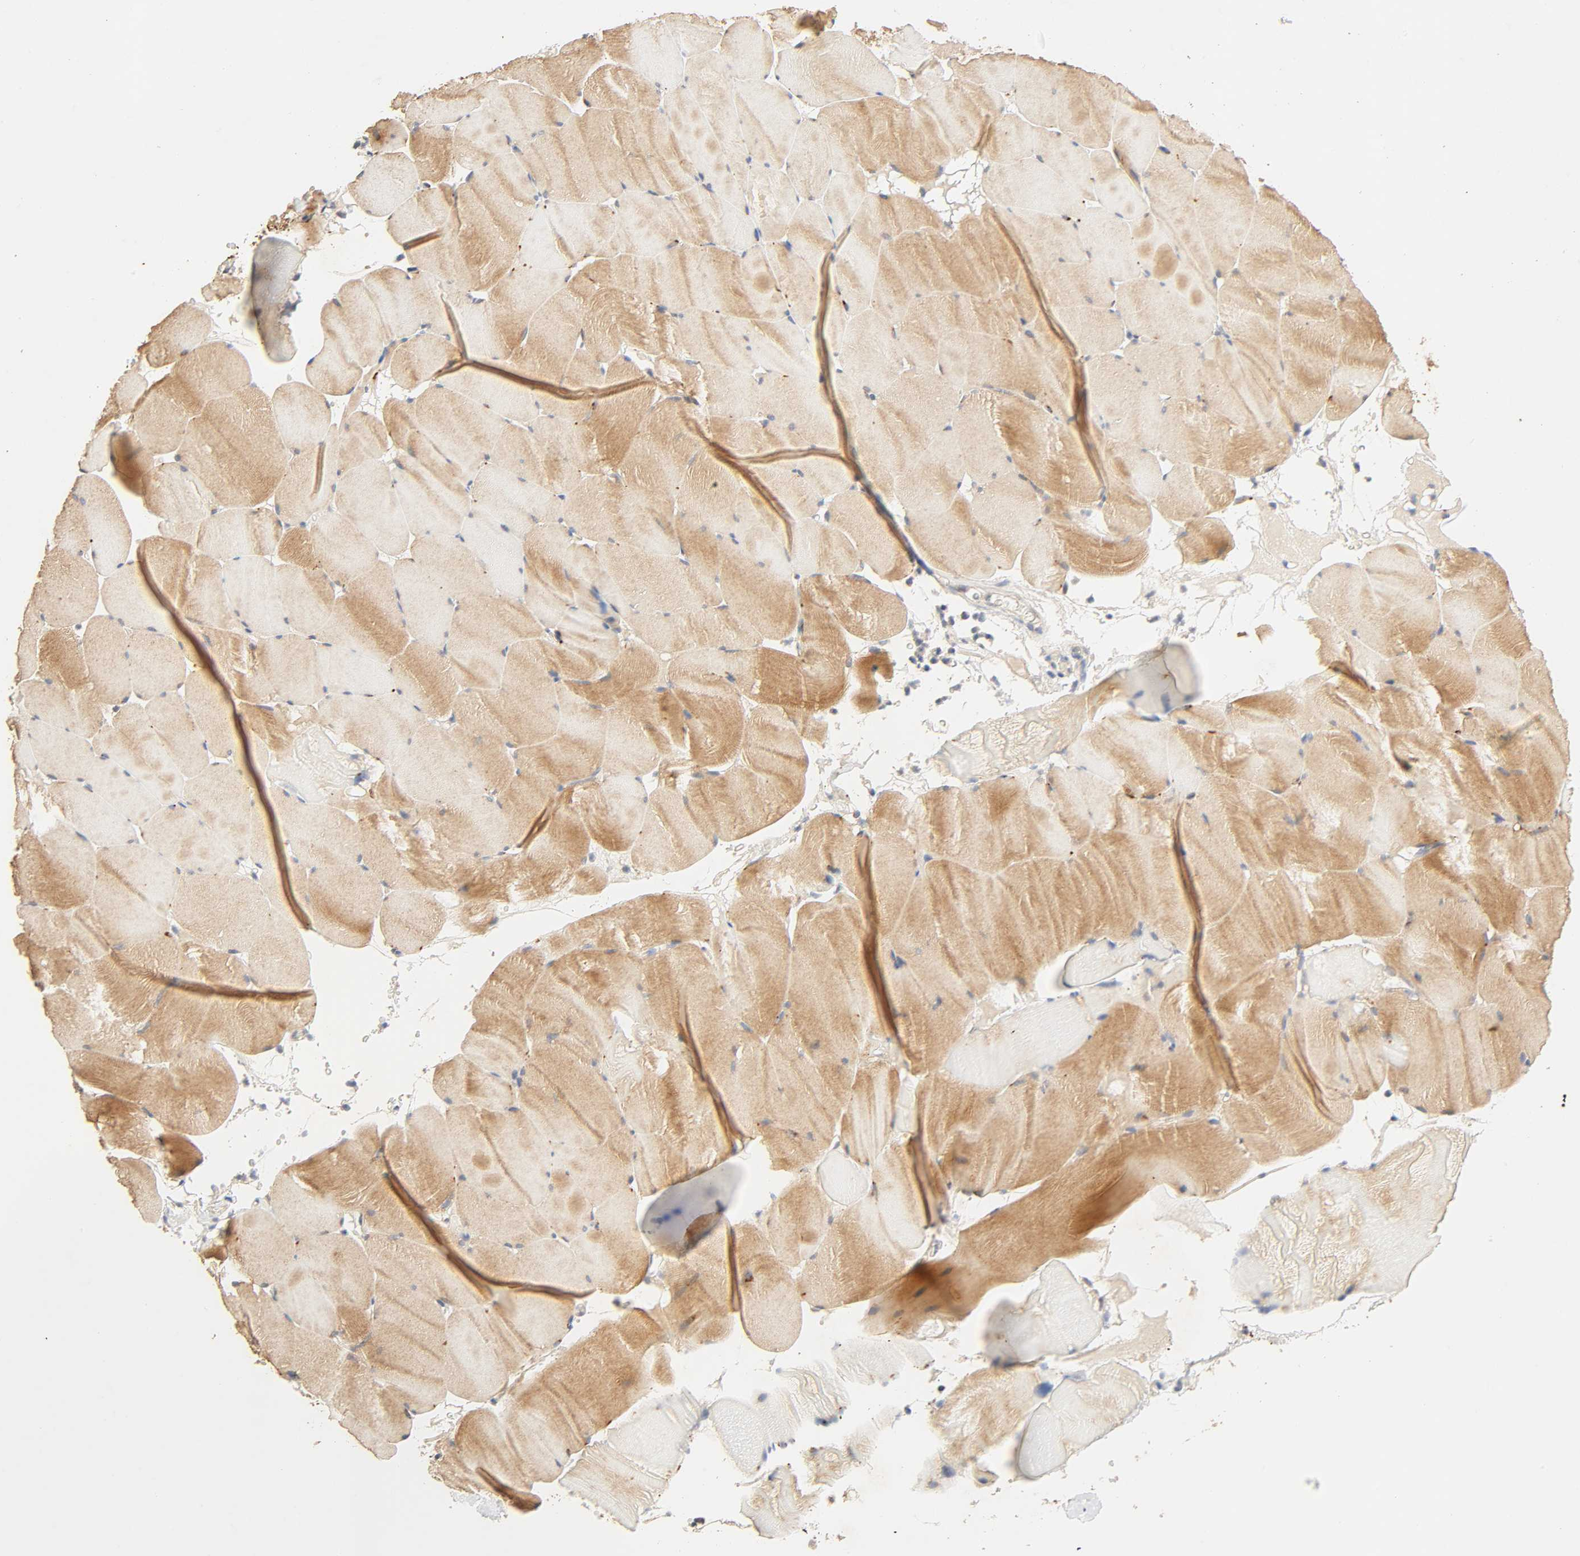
{"staining": {"intensity": "moderate", "quantity": ">75%", "location": "cytoplasmic/membranous"}, "tissue": "skeletal muscle", "cell_type": "Myocytes", "image_type": "normal", "snomed": [{"axis": "morphology", "description": "Normal tissue, NOS"}, {"axis": "topography", "description": "Skeletal muscle"}], "caption": "Moderate cytoplasmic/membranous staining for a protein is seen in about >75% of myocytes of benign skeletal muscle using immunohistochemistry (IHC).", "gene": "MAPK6", "patient": {"sex": "male", "age": 62}}